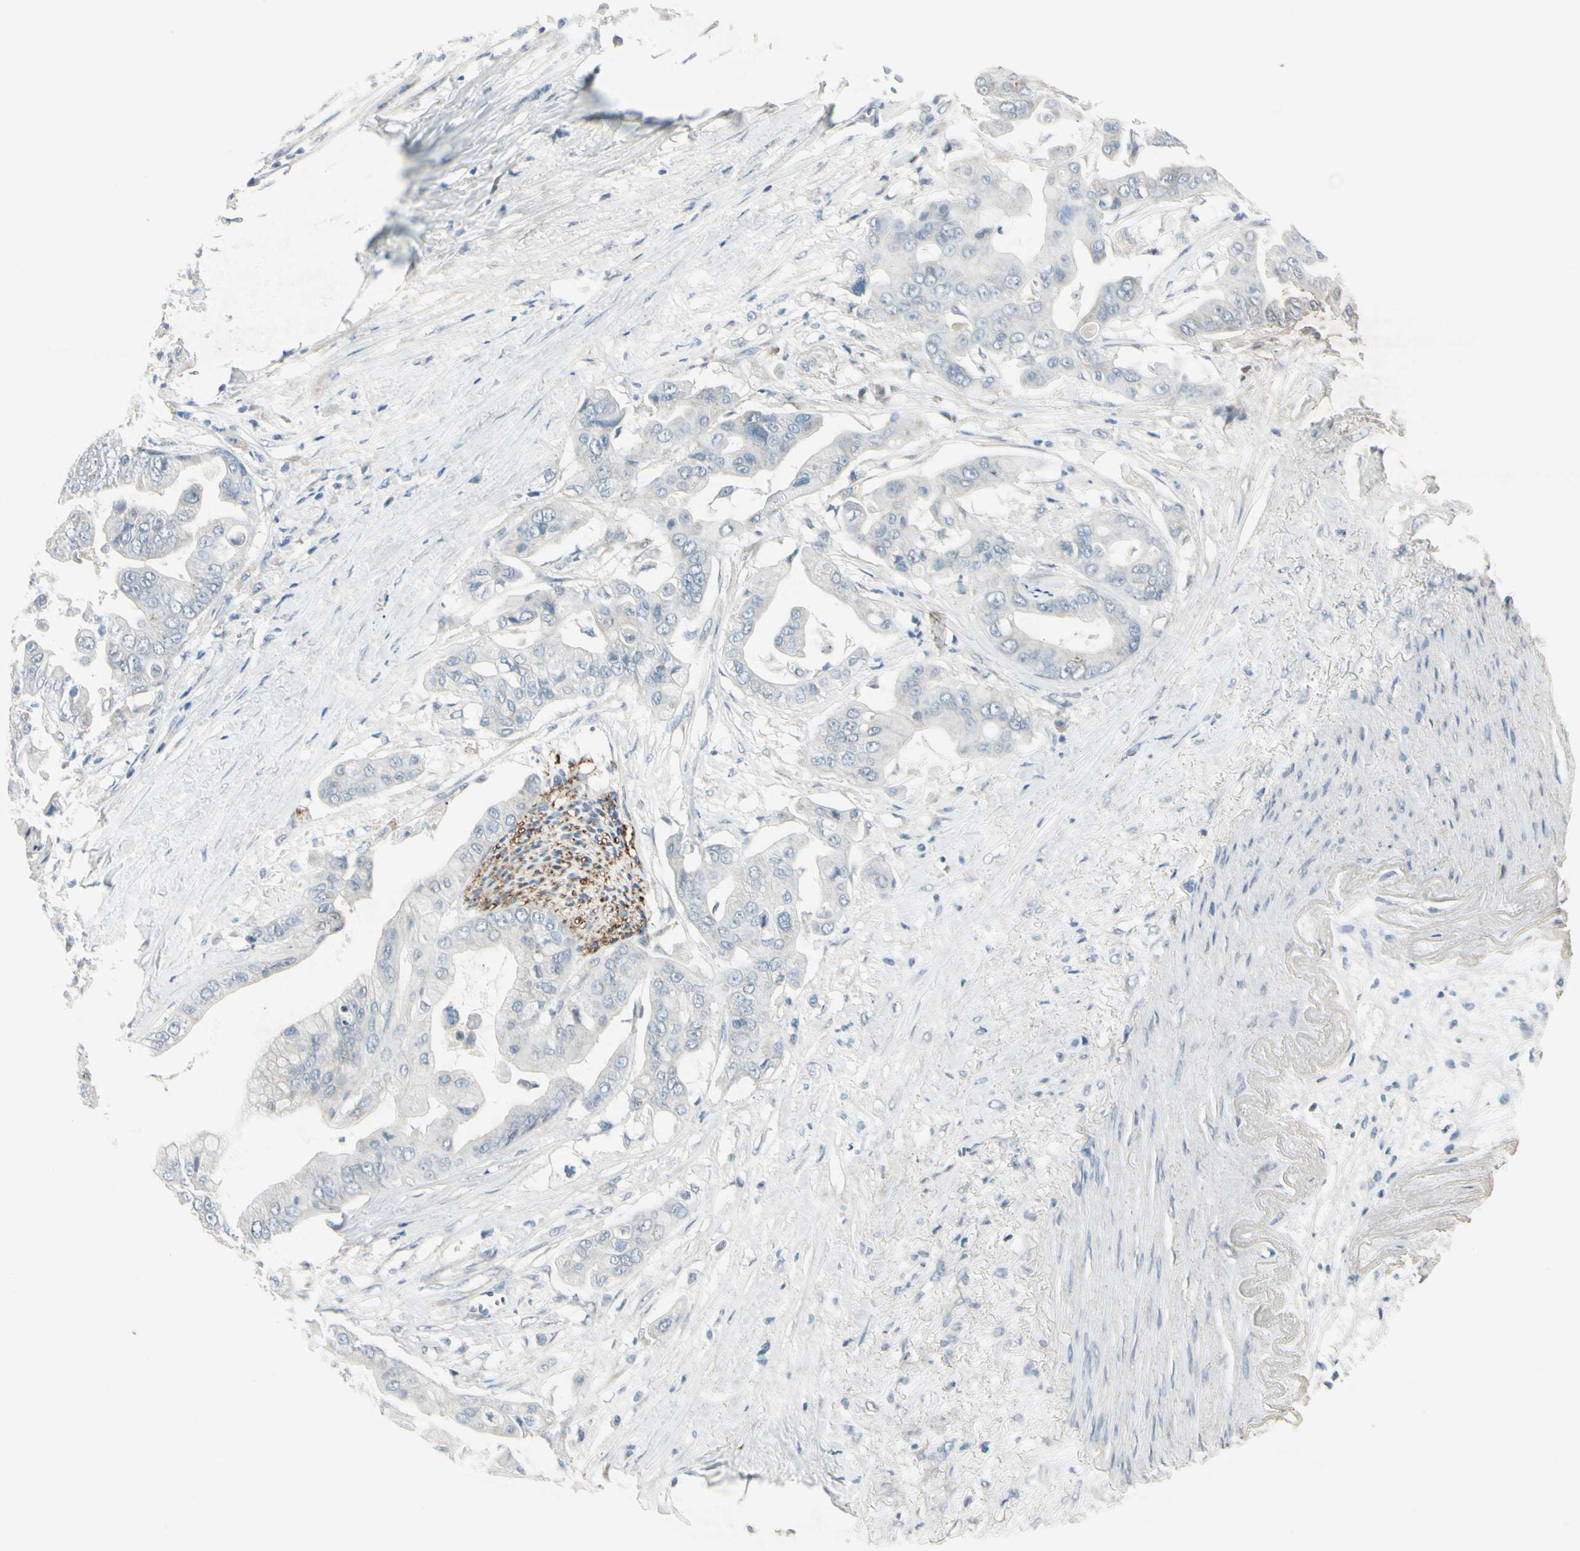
{"staining": {"intensity": "negative", "quantity": "none", "location": "none"}, "tissue": "pancreatic cancer", "cell_type": "Tumor cells", "image_type": "cancer", "snomed": [{"axis": "morphology", "description": "Adenocarcinoma, NOS"}, {"axis": "topography", "description": "Pancreas"}], "caption": "The micrograph displays no significant staining in tumor cells of pancreatic cancer (adenocarcinoma).", "gene": "SNAP91", "patient": {"sex": "female", "age": 75}}